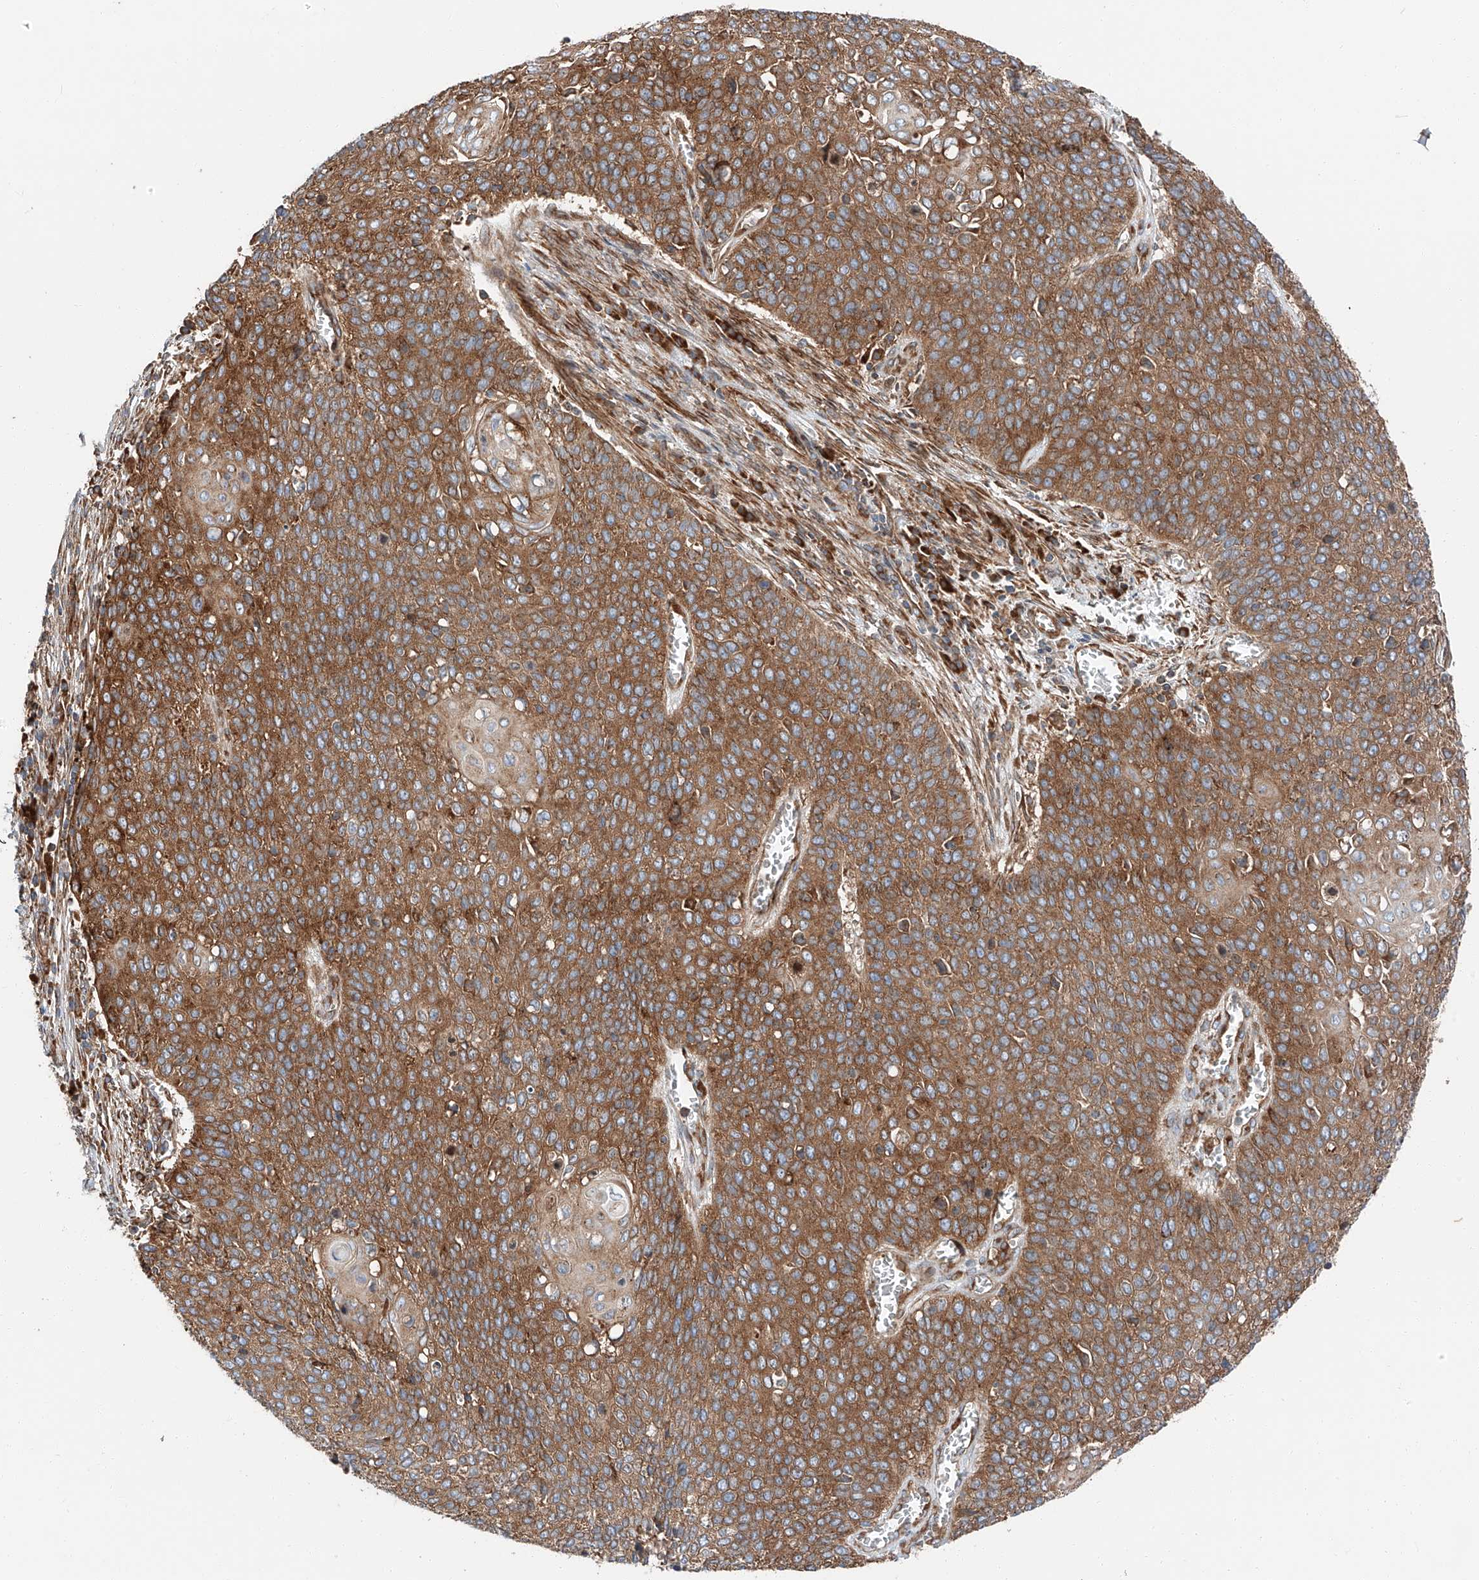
{"staining": {"intensity": "moderate", "quantity": ">75%", "location": "cytoplasmic/membranous"}, "tissue": "cervical cancer", "cell_type": "Tumor cells", "image_type": "cancer", "snomed": [{"axis": "morphology", "description": "Squamous cell carcinoma, NOS"}, {"axis": "topography", "description": "Cervix"}], "caption": "Cervical cancer stained for a protein (brown) displays moderate cytoplasmic/membranous positive staining in approximately >75% of tumor cells.", "gene": "ZC3H15", "patient": {"sex": "female", "age": 39}}